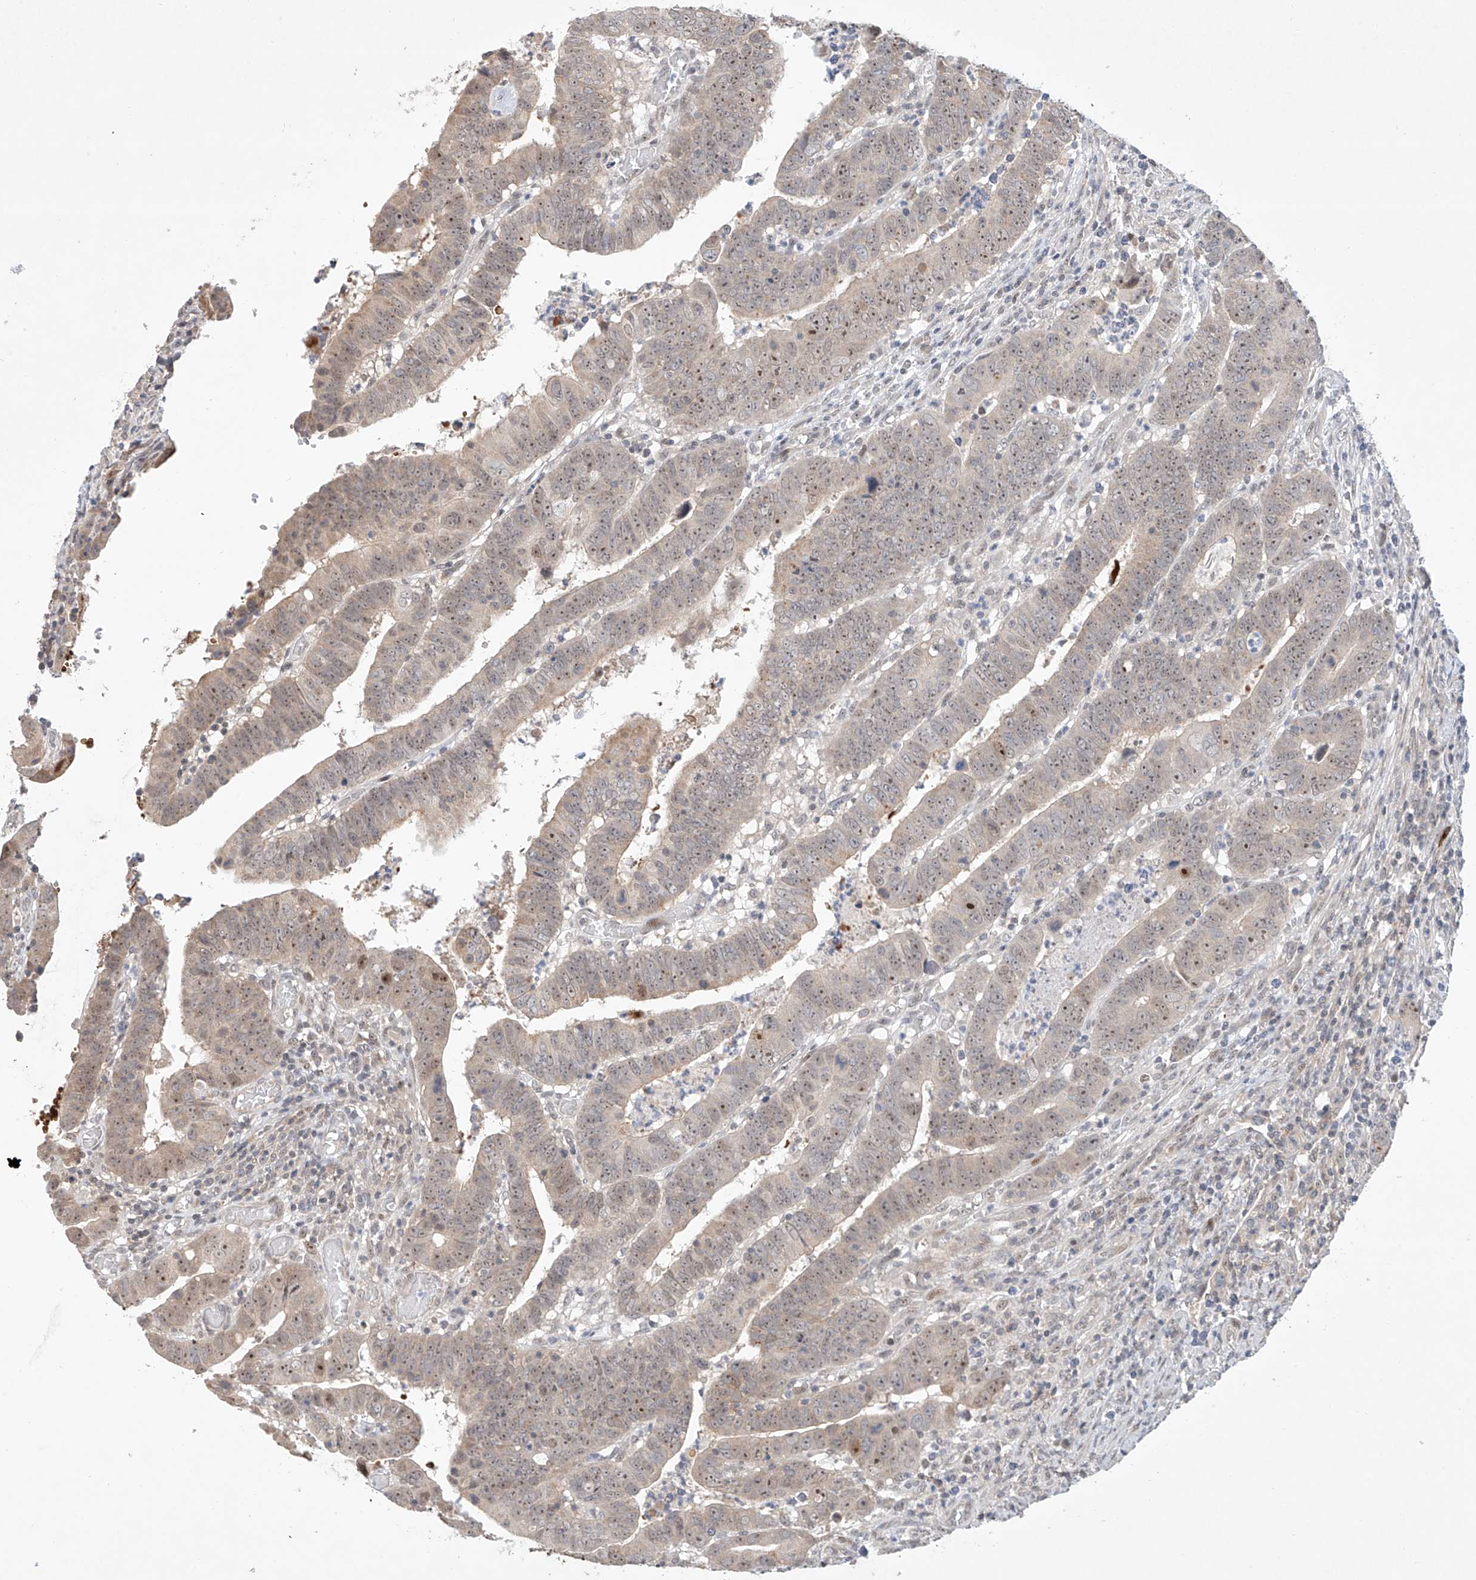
{"staining": {"intensity": "weak", "quantity": "25%-75%", "location": "nuclear"}, "tissue": "colorectal cancer", "cell_type": "Tumor cells", "image_type": "cancer", "snomed": [{"axis": "morphology", "description": "Normal tissue, NOS"}, {"axis": "morphology", "description": "Adenocarcinoma, NOS"}, {"axis": "topography", "description": "Rectum"}], "caption": "An IHC histopathology image of tumor tissue is shown. Protein staining in brown shows weak nuclear positivity in colorectal cancer within tumor cells. Immunohistochemistry stains the protein in brown and the nuclei are stained blue.", "gene": "TASP1", "patient": {"sex": "female", "age": 65}}